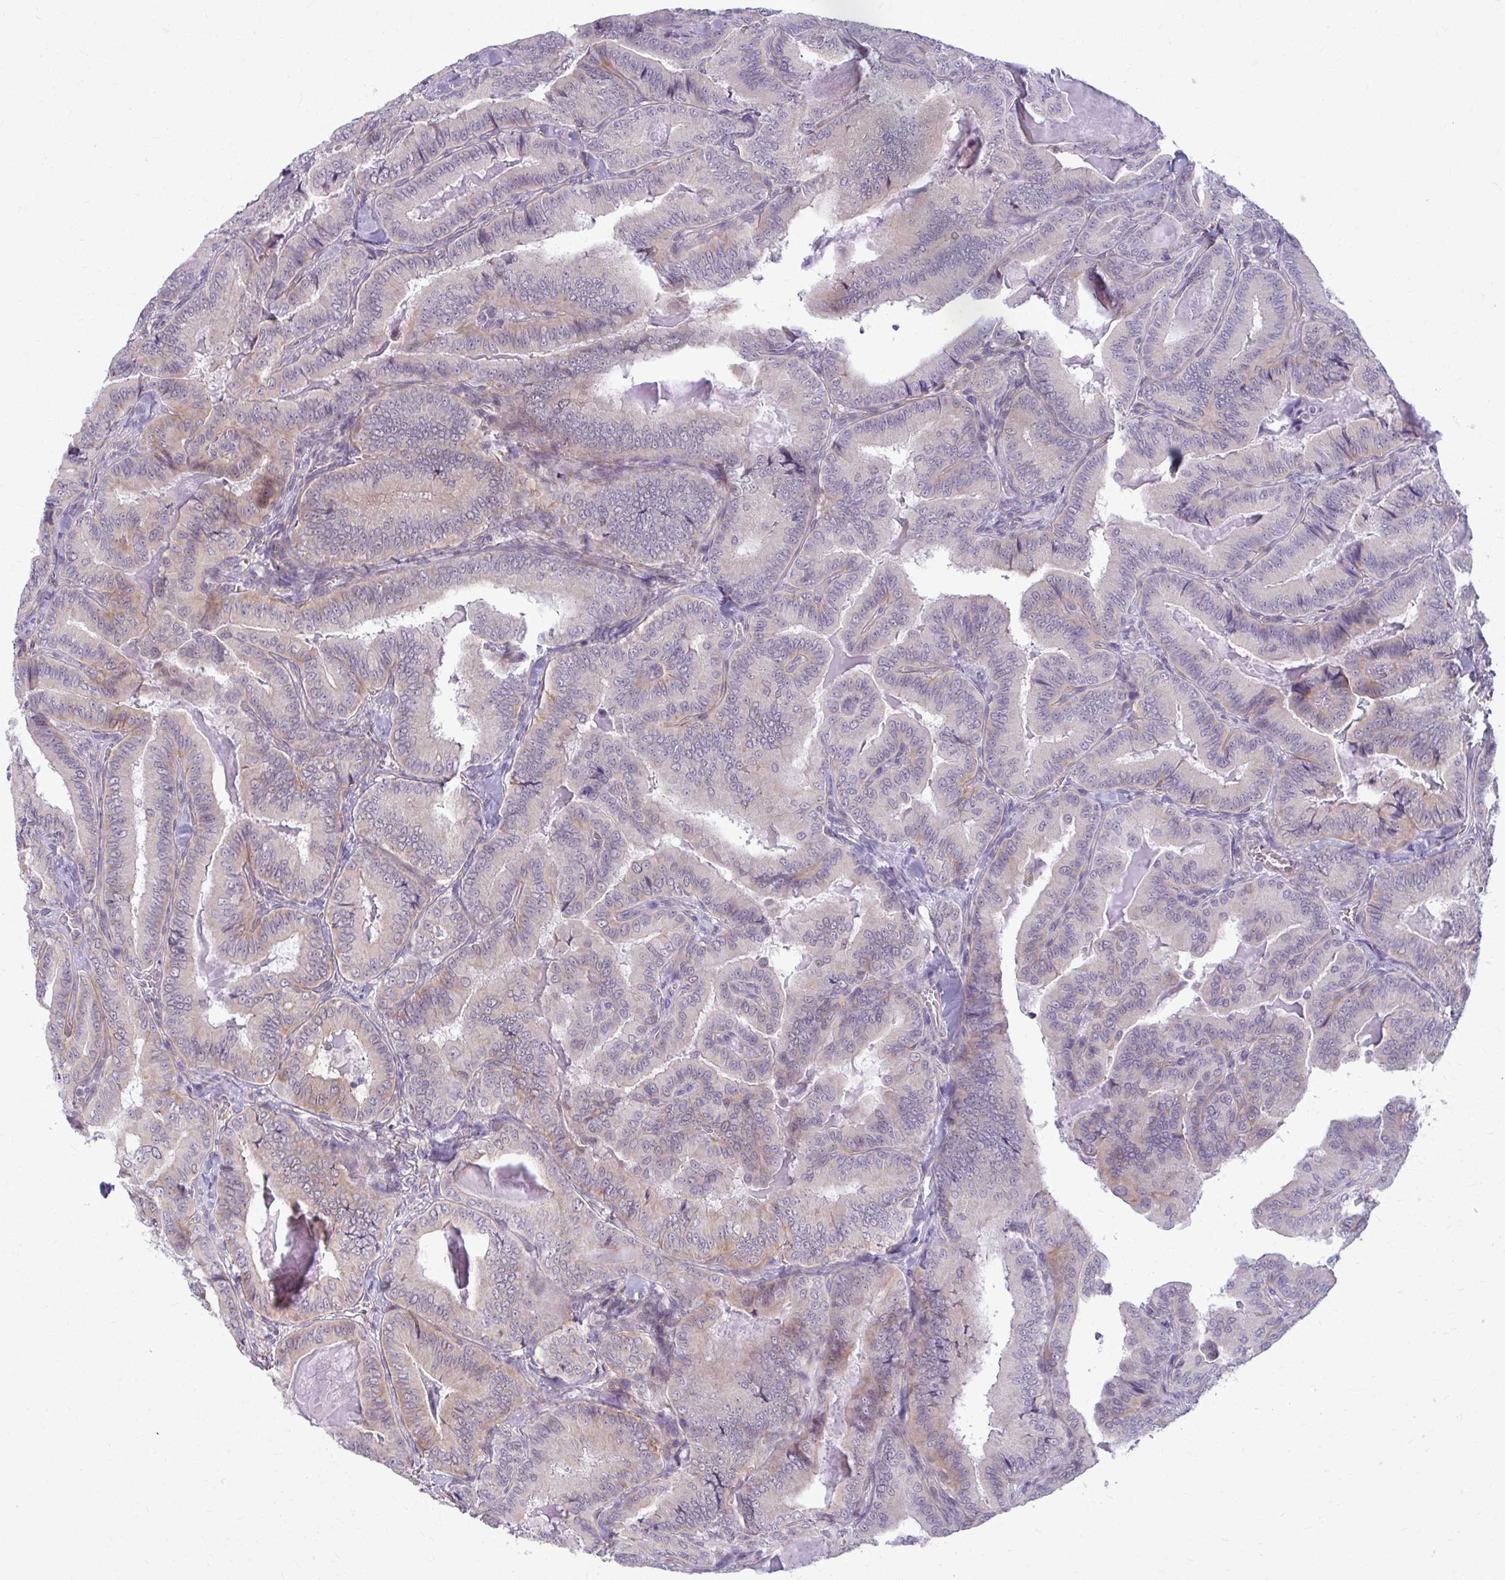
{"staining": {"intensity": "weak", "quantity": "<25%", "location": "cytoplasmic/membranous"}, "tissue": "thyroid cancer", "cell_type": "Tumor cells", "image_type": "cancer", "snomed": [{"axis": "morphology", "description": "Papillary adenocarcinoma, NOS"}, {"axis": "topography", "description": "Thyroid gland"}], "caption": "An IHC photomicrograph of thyroid cancer is shown. There is no staining in tumor cells of thyroid cancer. (DAB immunohistochemistry (IHC) visualized using brightfield microscopy, high magnification).", "gene": "NUMBL", "patient": {"sex": "male", "age": 61}}